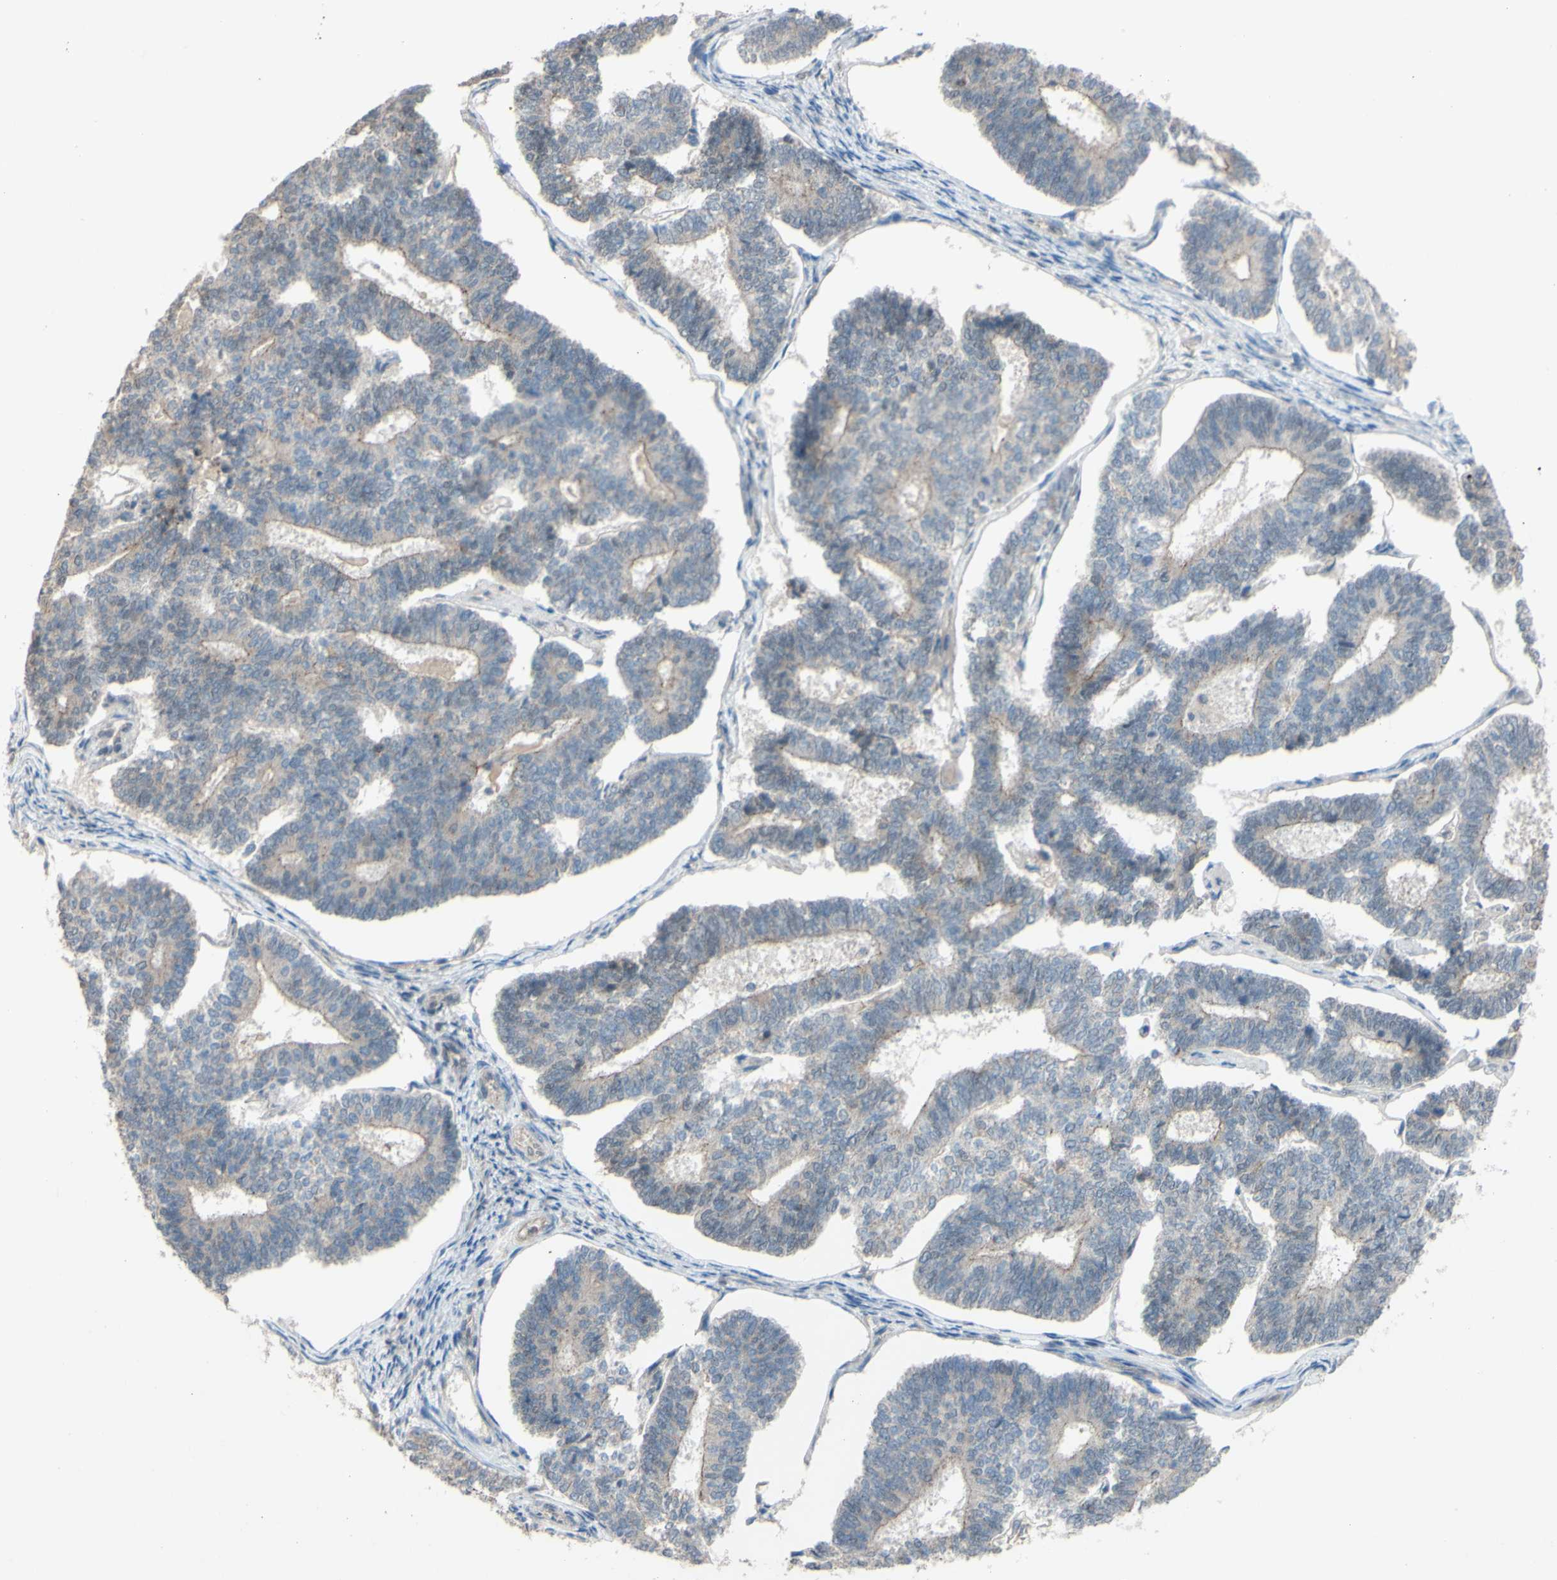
{"staining": {"intensity": "weak", "quantity": ">75%", "location": "cytoplasmic/membranous"}, "tissue": "endometrial cancer", "cell_type": "Tumor cells", "image_type": "cancer", "snomed": [{"axis": "morphology", "description": "Adenocarcinoma, NOS"}, {"axis": "topography", "description": "Endometrium"}], "caption": "IHC (DAB) staining of adenocarcinoma (endometrial) exhibits weak cytoplasmic/membranous protein staining in about >75% of tumor cells. (Brightfield microscopy of DAB IHC at high magnification).", "gene": "CDCP1", "patient": {"sex": "female", "age": 70}}